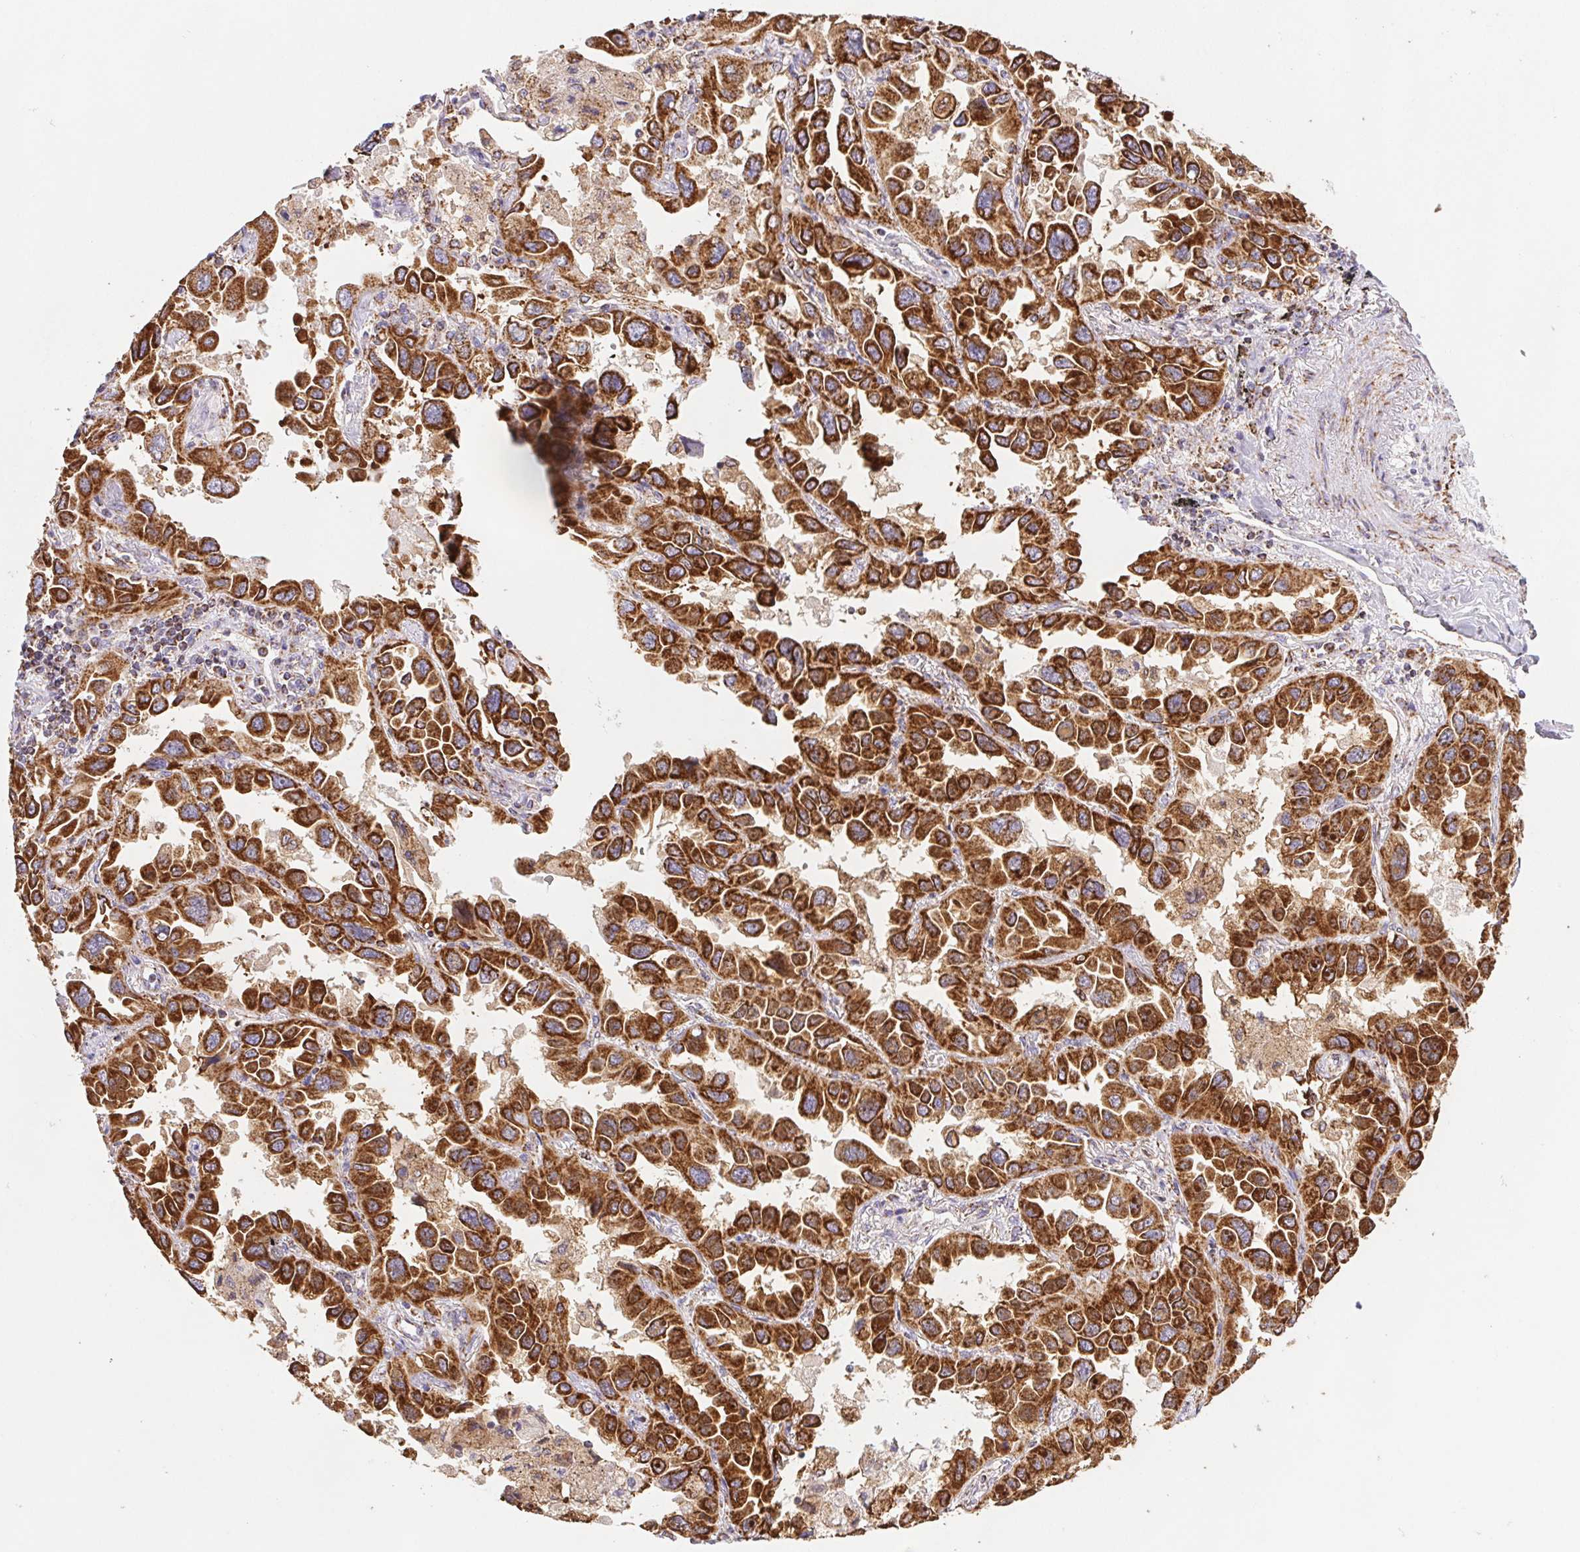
{"staining": {"intensity": "strong", "quantity": ">75%", "location": "cytoplasmic/membranous"}, "tissue": "lung cancer", "cell_type": "Tumor cells", "image_type": "cancer", "snomed": [{"axis": "morphology", "description": "Adenocarcinoma, NOS"}, {"axis": "topography", "description": "Lung"}], "caption": "Immunohistochemical staining of lung cancer (adenocarcinoma) demonstrates high levels of strong cytoplasmic/membranous protein staining in approximately >75% of tumor cells. The protein of interest is shown in brown color, while the nuclei are stained blue.", "gene": "NIPSNAP2", "patient": {"sex": "male", "age": 64}}